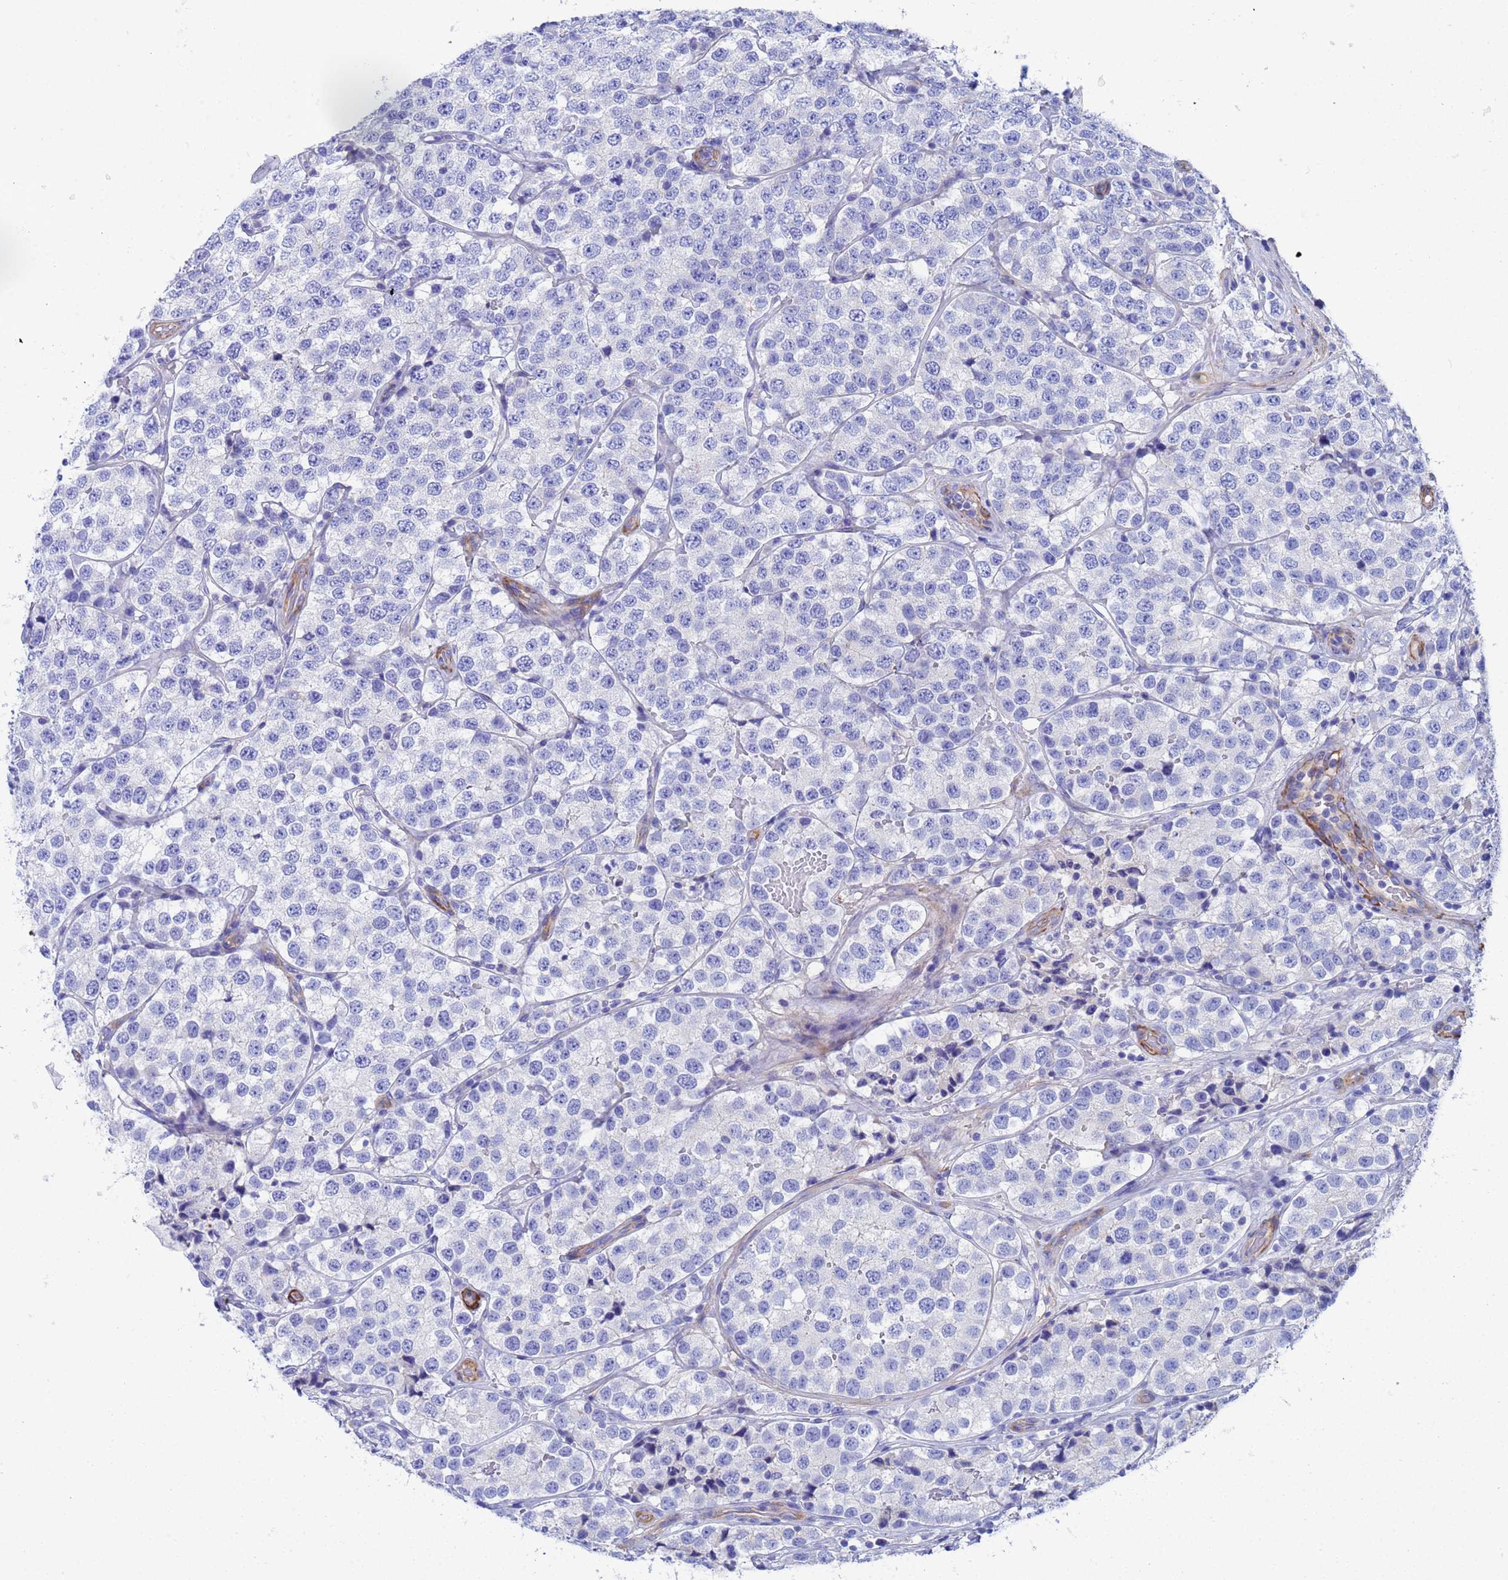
{"staining": {"intensity": "negative", "quantity": "none", "location": "none"}, "tissue": "testis cancer", "cell_type": "Tumor cells", "image_type": "cancer", "snomed": [{"axis": "morphology", "description": "Seminoma, NOS"}, {"axis": "topography", "description": "Testis"}], "caption": "Testis cancer (seminoma) was stained to show a protein in brown. There is no significant staining in tumor cells.", "gene": "CST4", "patient": {"sex": "male", "age": 34}}